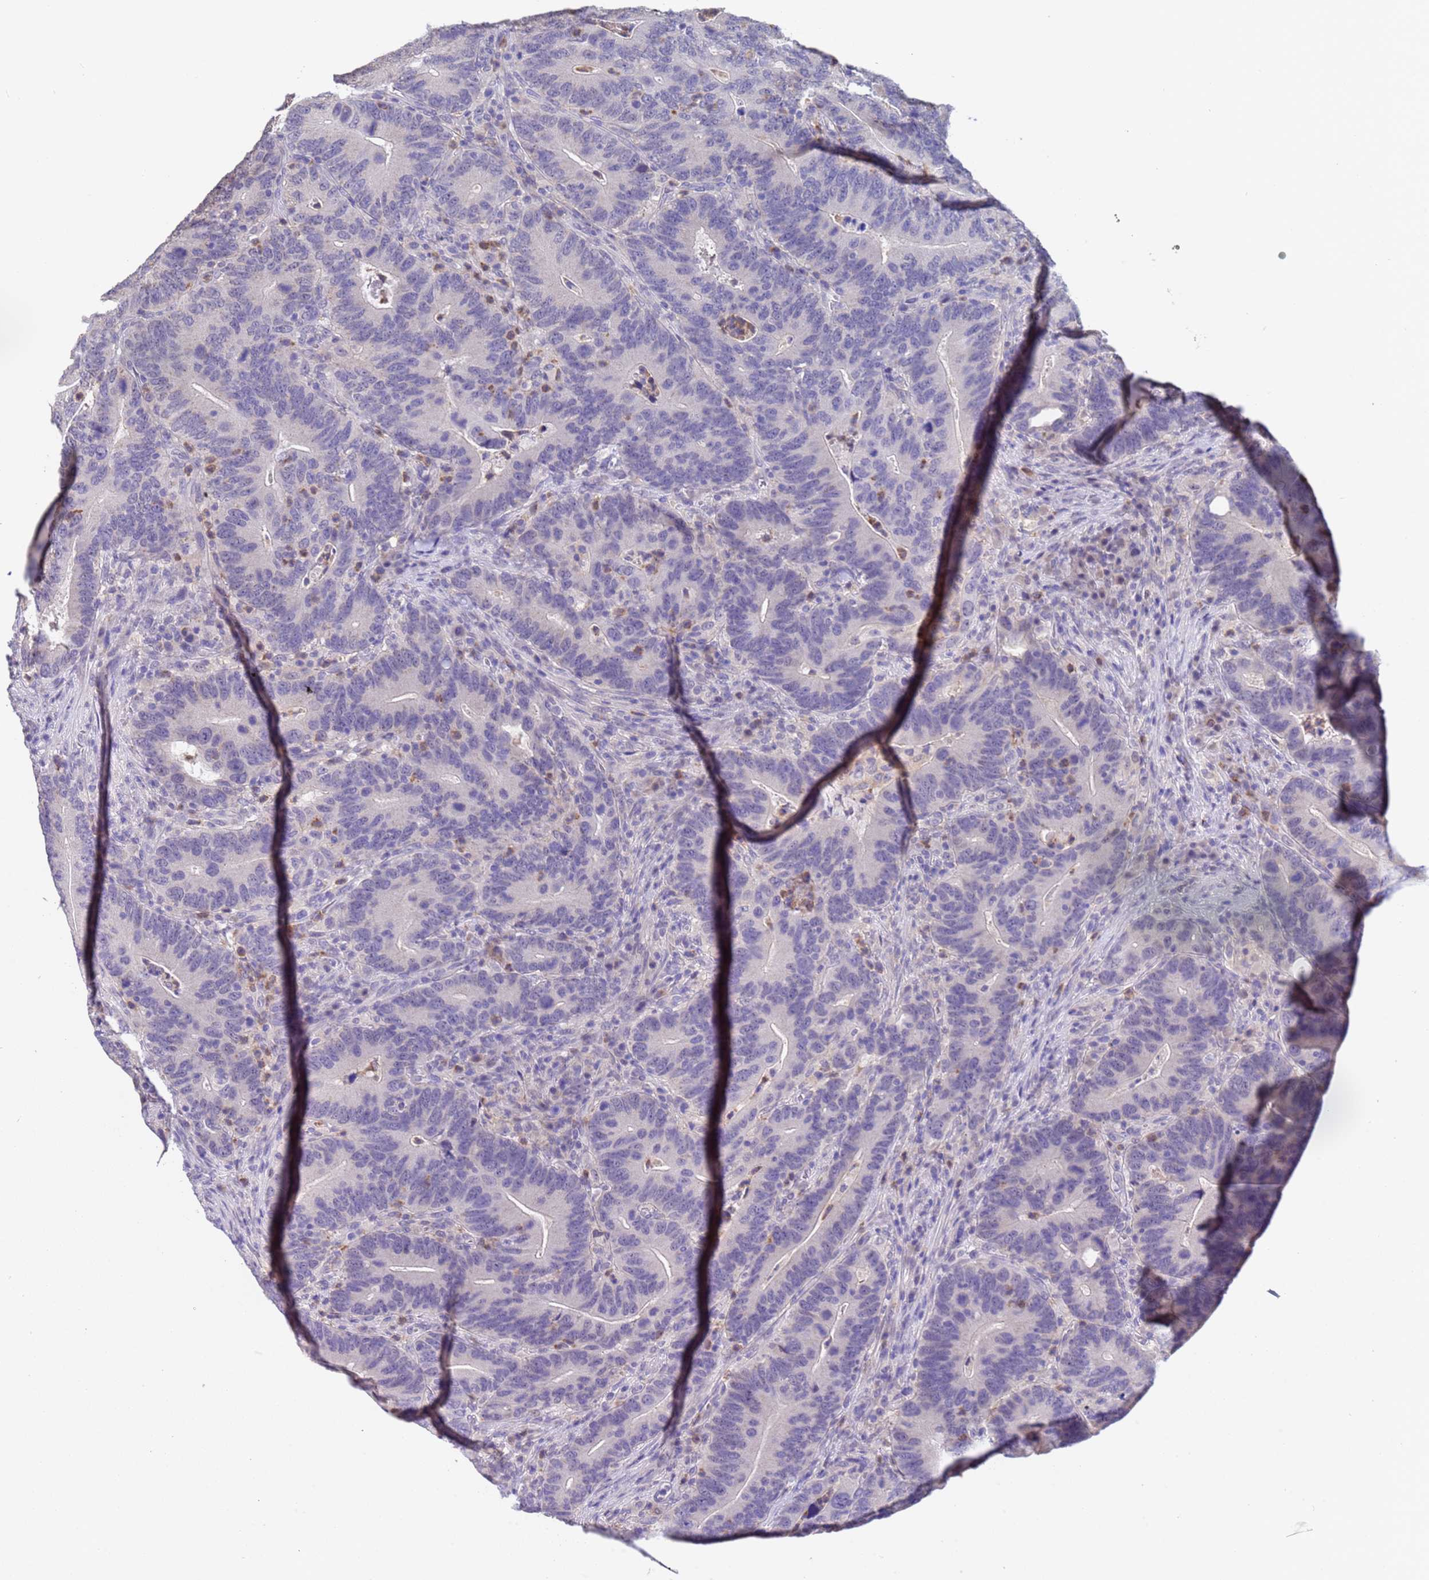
{"staining": {"intensity": "negative", "quantity": "none", "location": "none"}, "tissue": "colorectal cancer", "cell_type": "Tumor cells", "image_type": "cancer", "snomed": [{"axis": "morphology", "description": "Adenocarcinoma, NOS"}, {"axis": "topography", "description": "Colon"}], "caption": "Colorectal cancer (adenocarcinoma) was stained to show a protein in brown. There is no significant expression in tumor cells.", "gene": "ZNF248", "patient": {"sex": "female", "age": 66}}